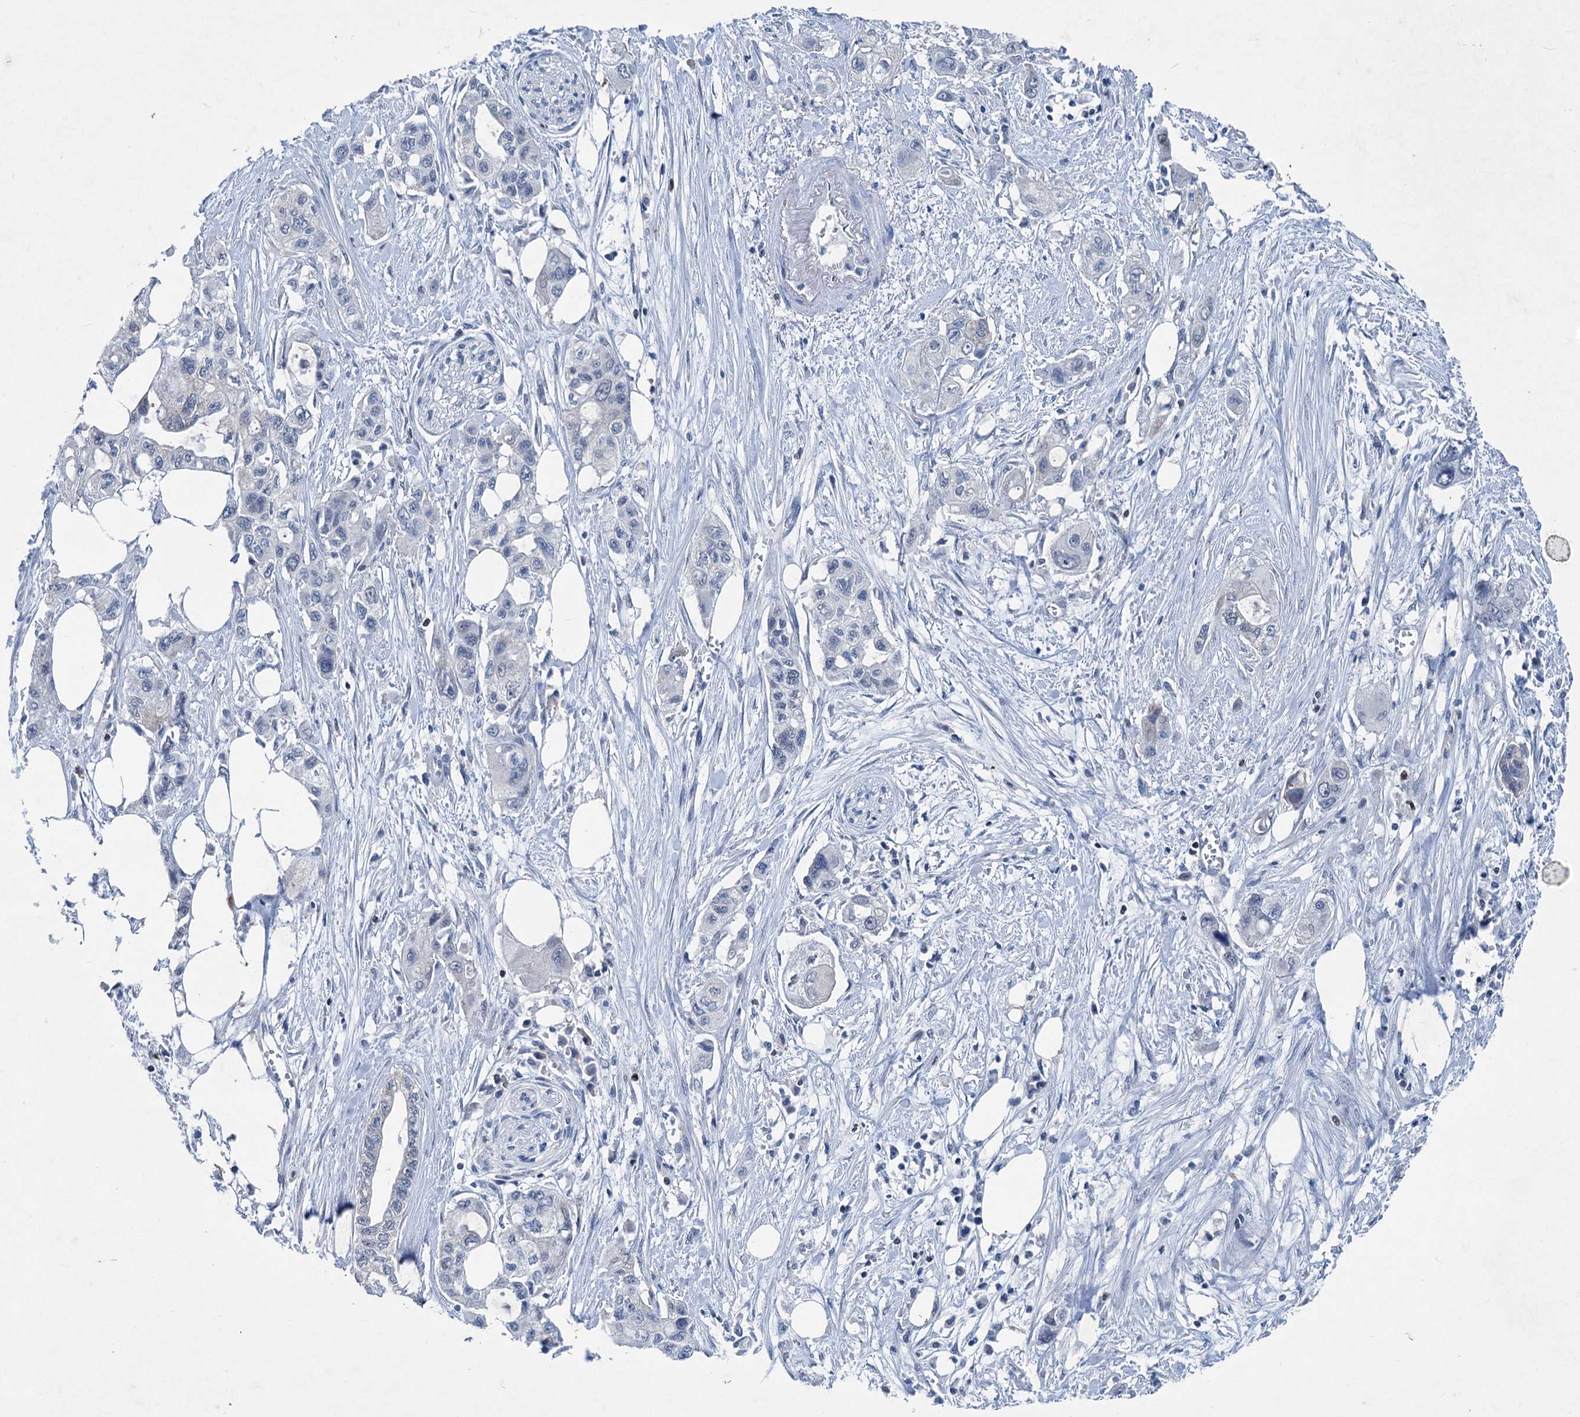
{"staining": {"intensity": "negative", "quantity": "none", "location": "none"}, "tissue": "pancreatic cancer", "cell_type": "Tumor cells", "image_type": "cancer", "snomed": [{"axis": "morphology", "description": "Adenocarcinoma, NOS"}, {"axis": "topography", "description": "Pancreas"}], "caption": "Immunohistochemical staining of adenocarcinoma (pancreatic) demonstrates no significant positivity in tumor cells.", "gene": "ELP4", "patient": {"sex": "male", "age": 75}}